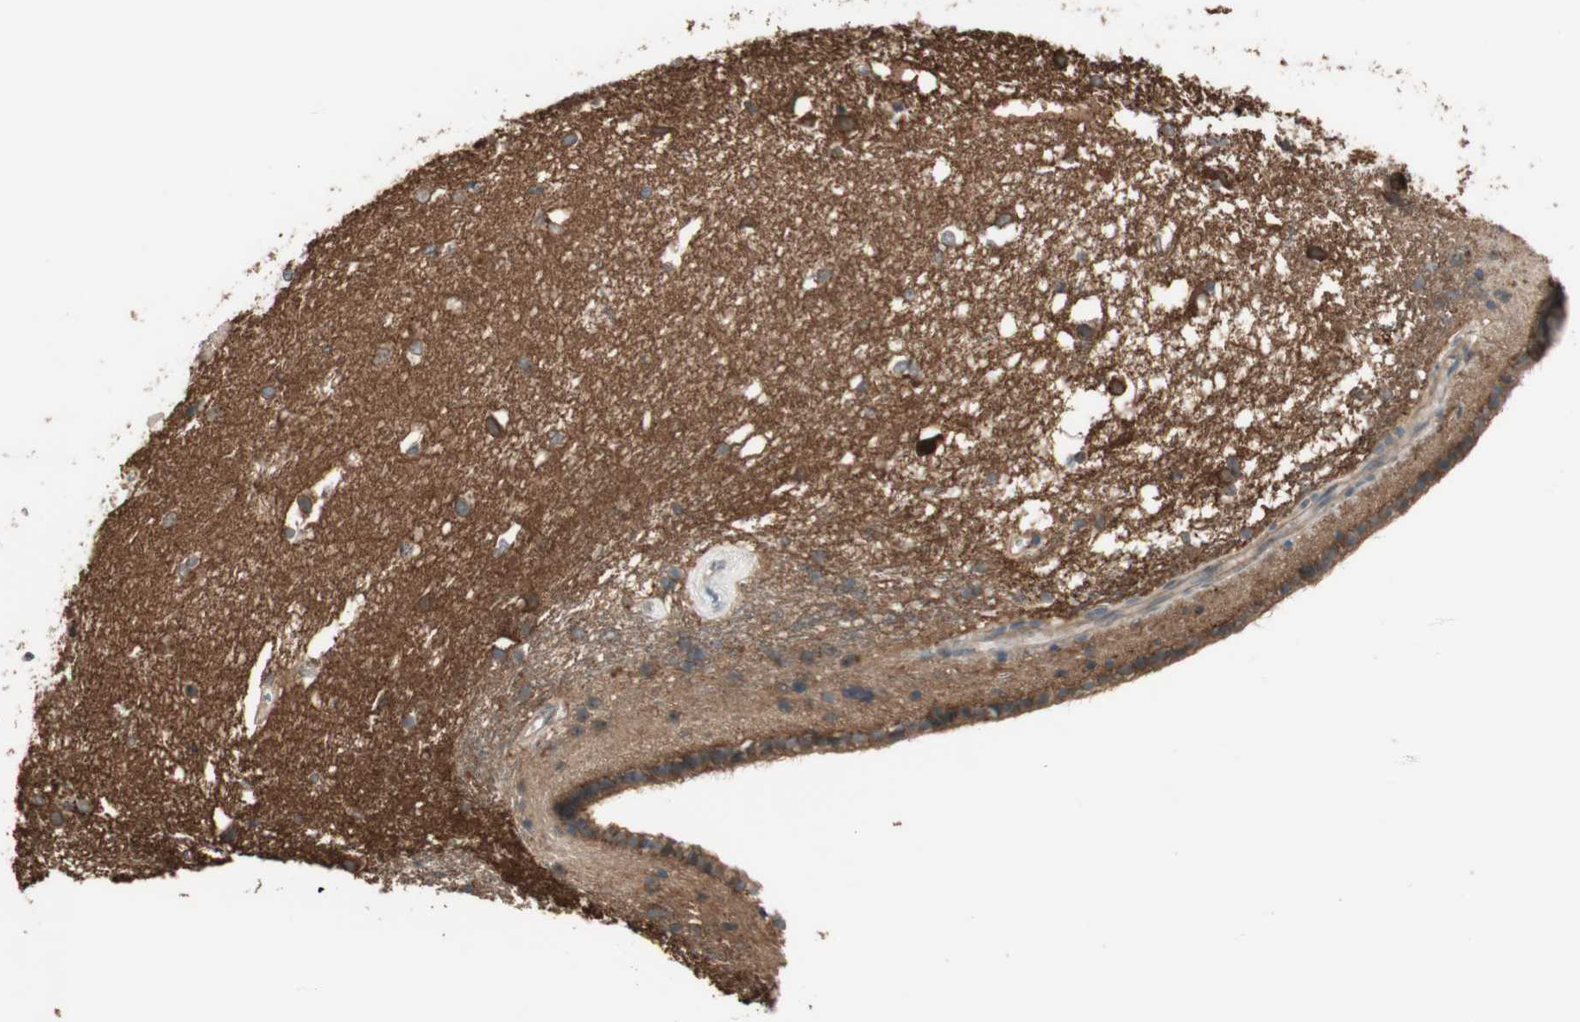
{"staining": {"intensity": "moderate", "quantity": "25%-75%", "location": "cytoplasmic/membranous"}, "tissue": "caudate", "cell_type": "Glial cells", "image_type": "normal", "snomed": [{"axis": "morphology", "description": "Normal tissue, NOS"}, {"axis": "topography", "description": "Lateral ventricle wall"}], "caption": "An immunohistochemistry (IHC) image of normal tissue is shown. Protein staining in brown shows moderate cytoplasmic/membranous positivity in caudate within glial cells. Ihc stains the protein in brown and the nuclei are stained blue.", "gene": "ATP6AP2", "patient": {"sex": "female", "age": 19}}